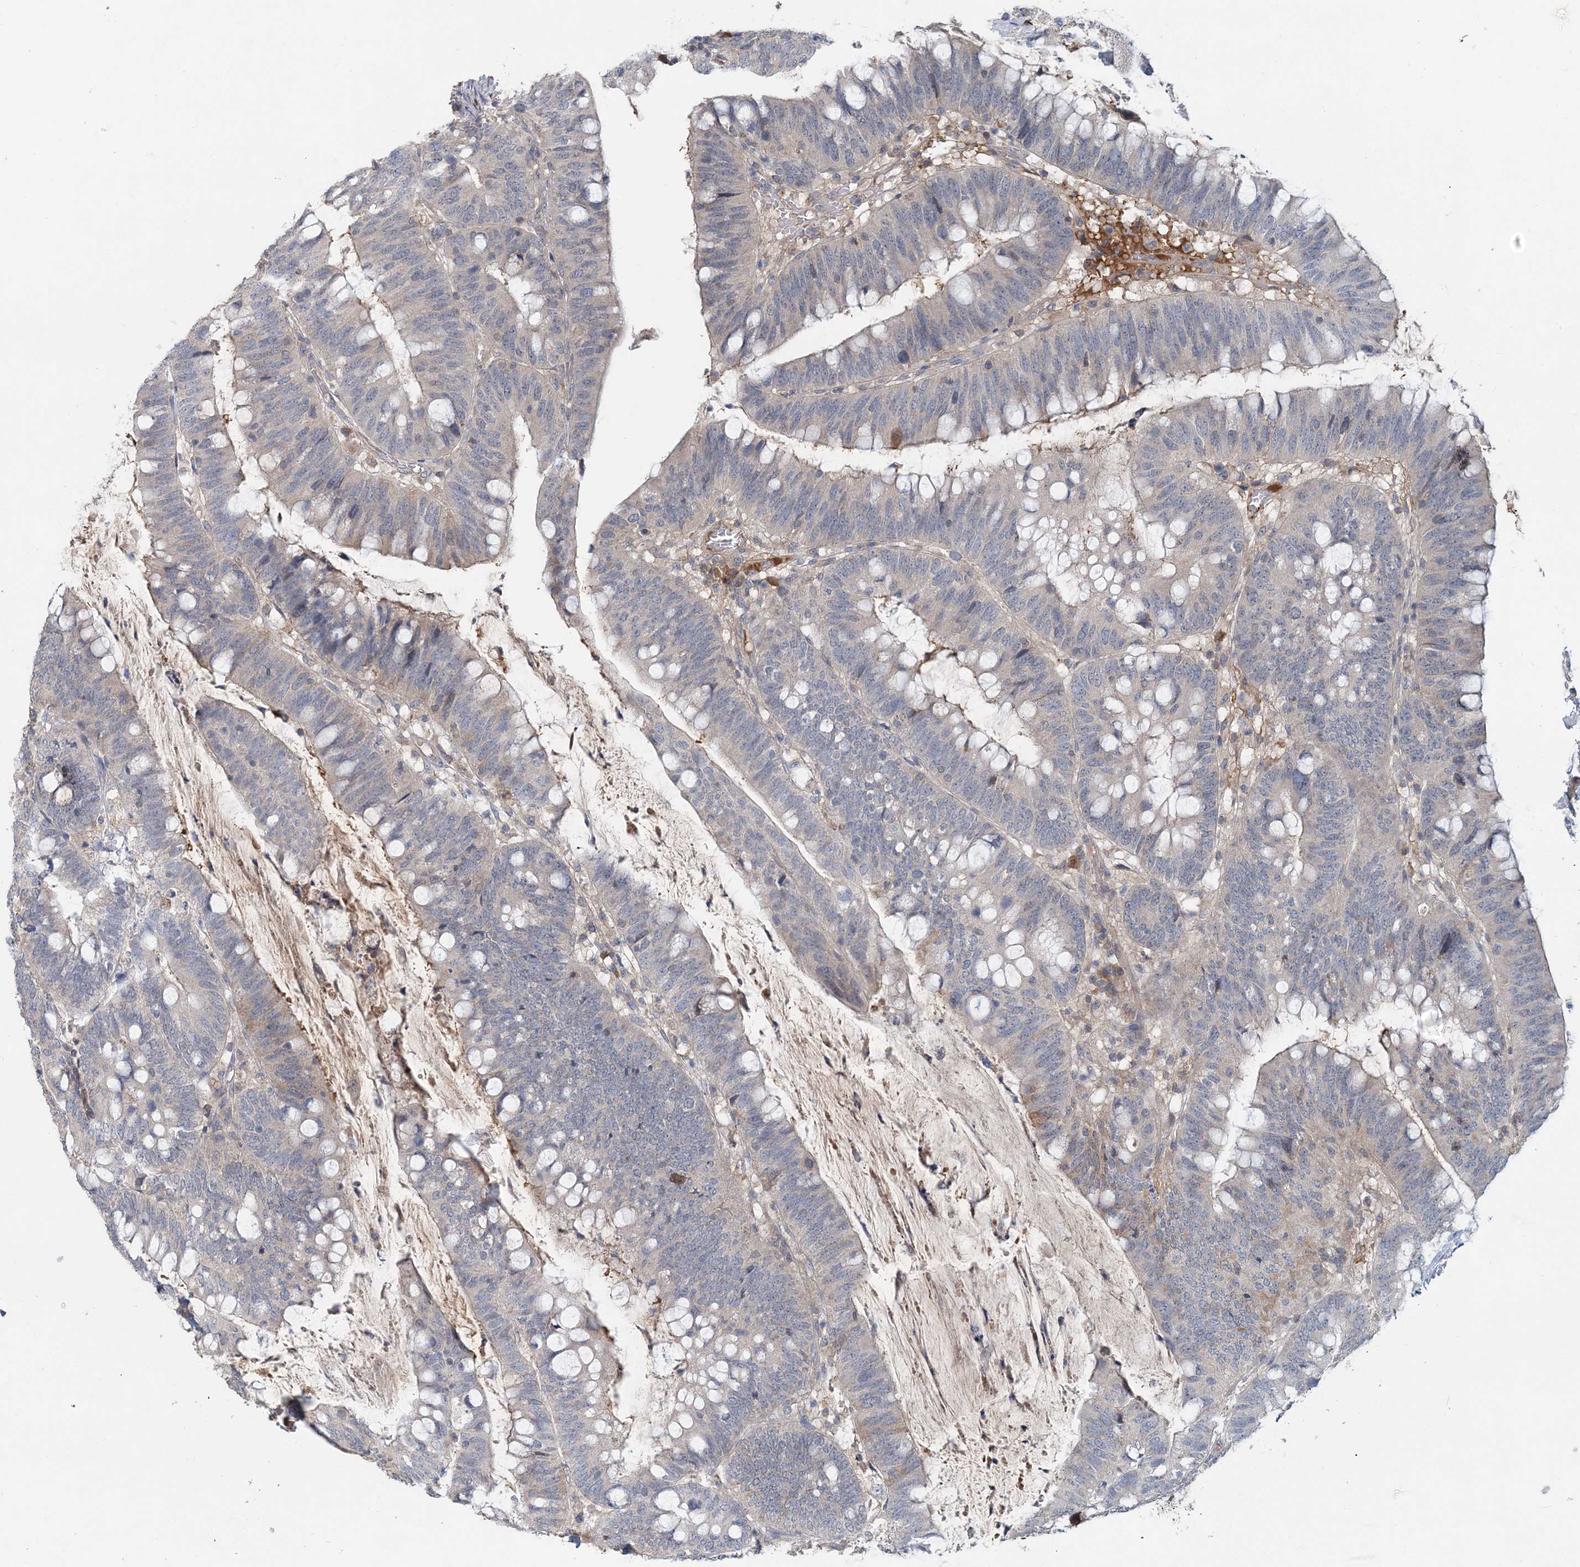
{"staining": {"intensity": "negative", "quantity": "none", "location": "none"}, "tissue": "colorectal cancer", "cell_type": "Tumor cells", "image_type": "cancer", "snomed": [{"axis": "morphology", "description": "Adenocarcinoma, NOS"}, {"axis": "topography", "description": "Colon"}], "caption": "High magnification brightfield microscopy of colorectal cancer (adenocarcinoma) stained with DAB (3,3'-diaminobenzidine) (brown) and counterstained with hematoxylin (blue): tumor cells show no significant expression.", "gene": "RNF25", "patient": {"sex": "female", "age": 66}}